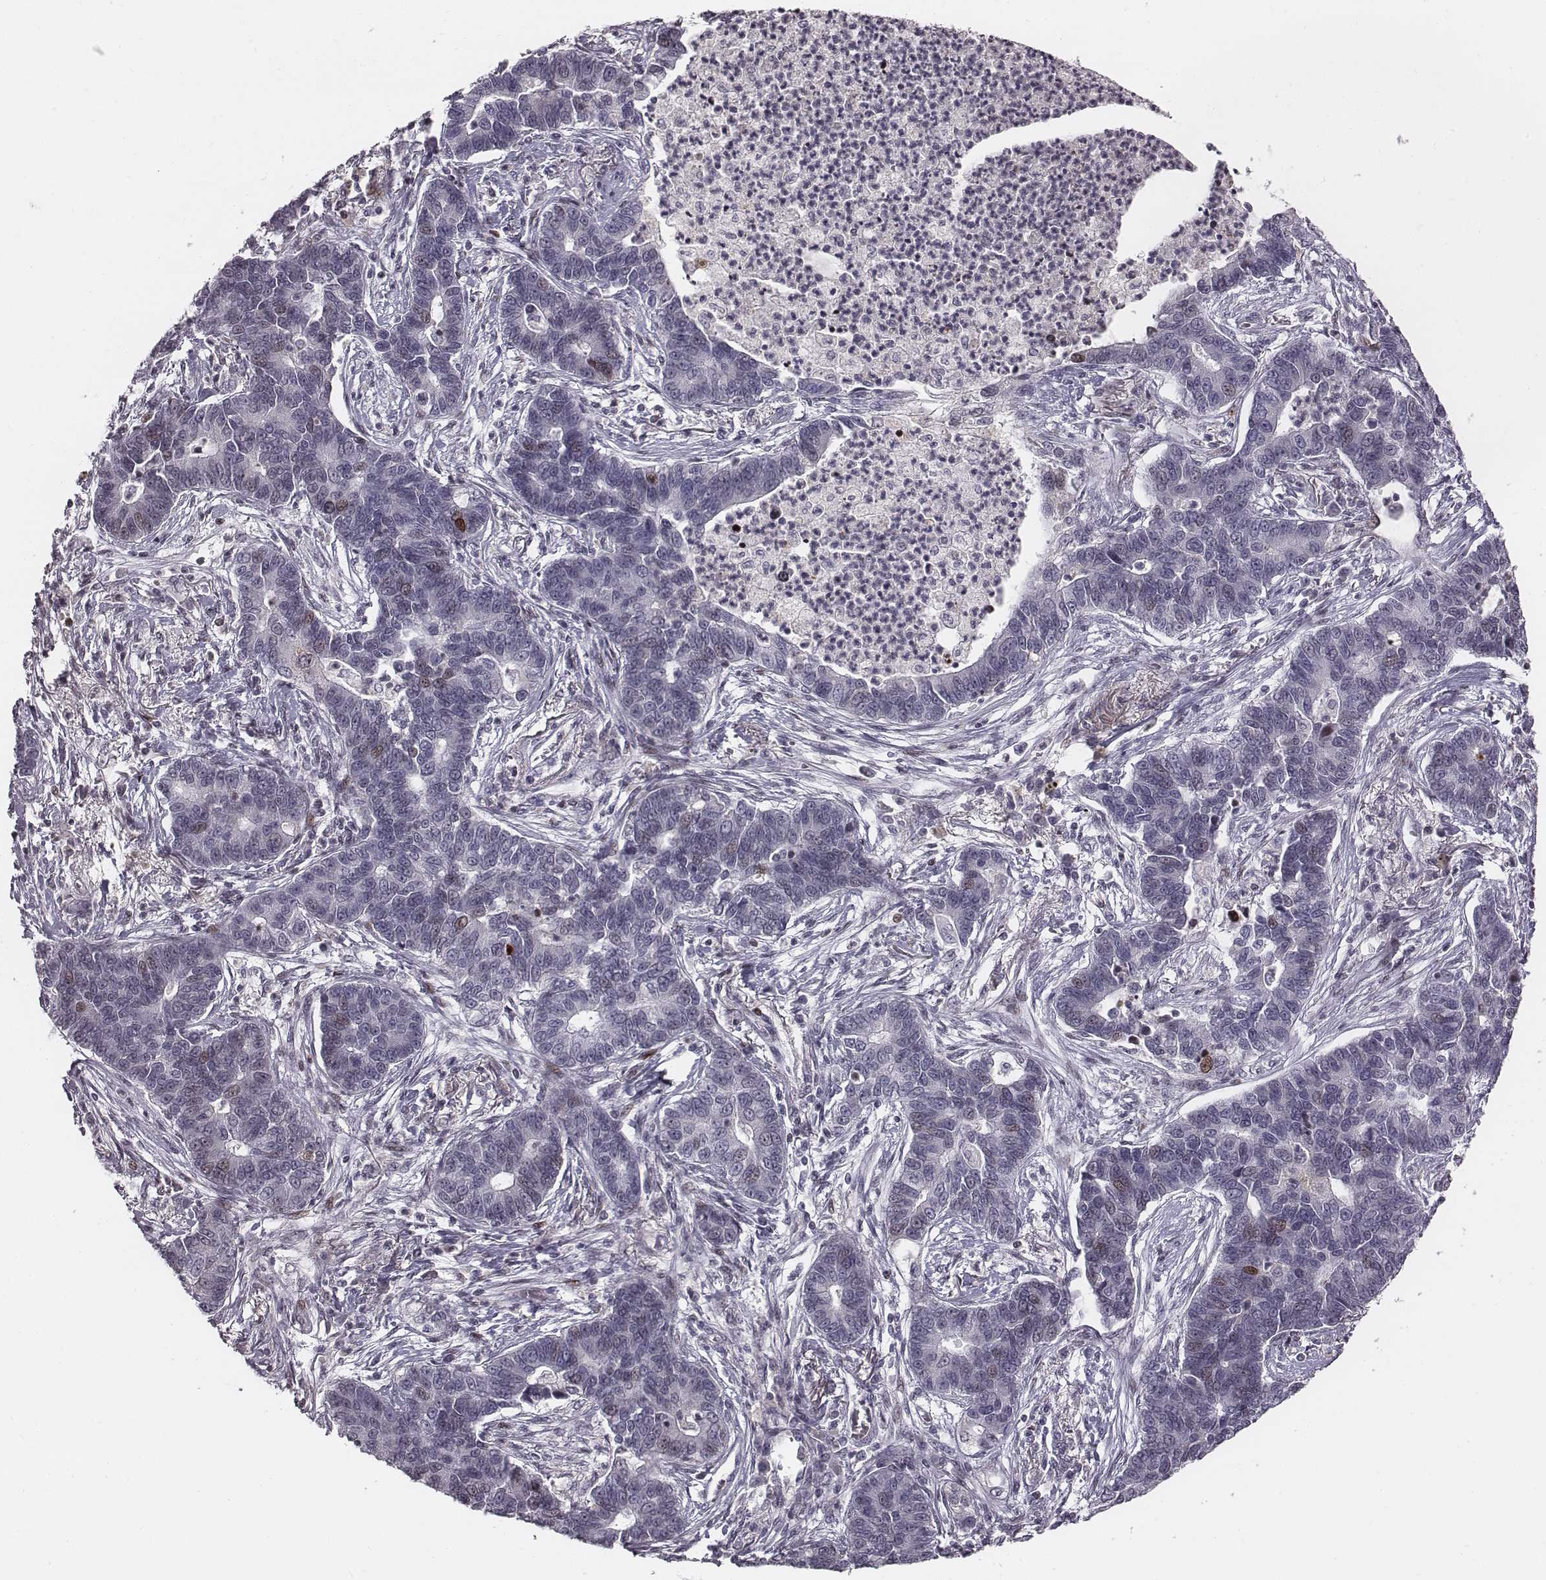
{"staining": {"intensity": "negative", "quantity": "none", "location": "none"}, "tissue": "lung cancer", "cell_type": "Tumor cells", "image_type": "cancer", "snomed": [{"axis": "morphology", "description": "Adenocarcinoma, NOS"}, {"axis": "topography", "description": "Lung"}], "caption": "The image demonstrates no staining of tumor cells in lung cancer.", "gene": "NDC1", "patient": {"sex": "female", "age": 57}}